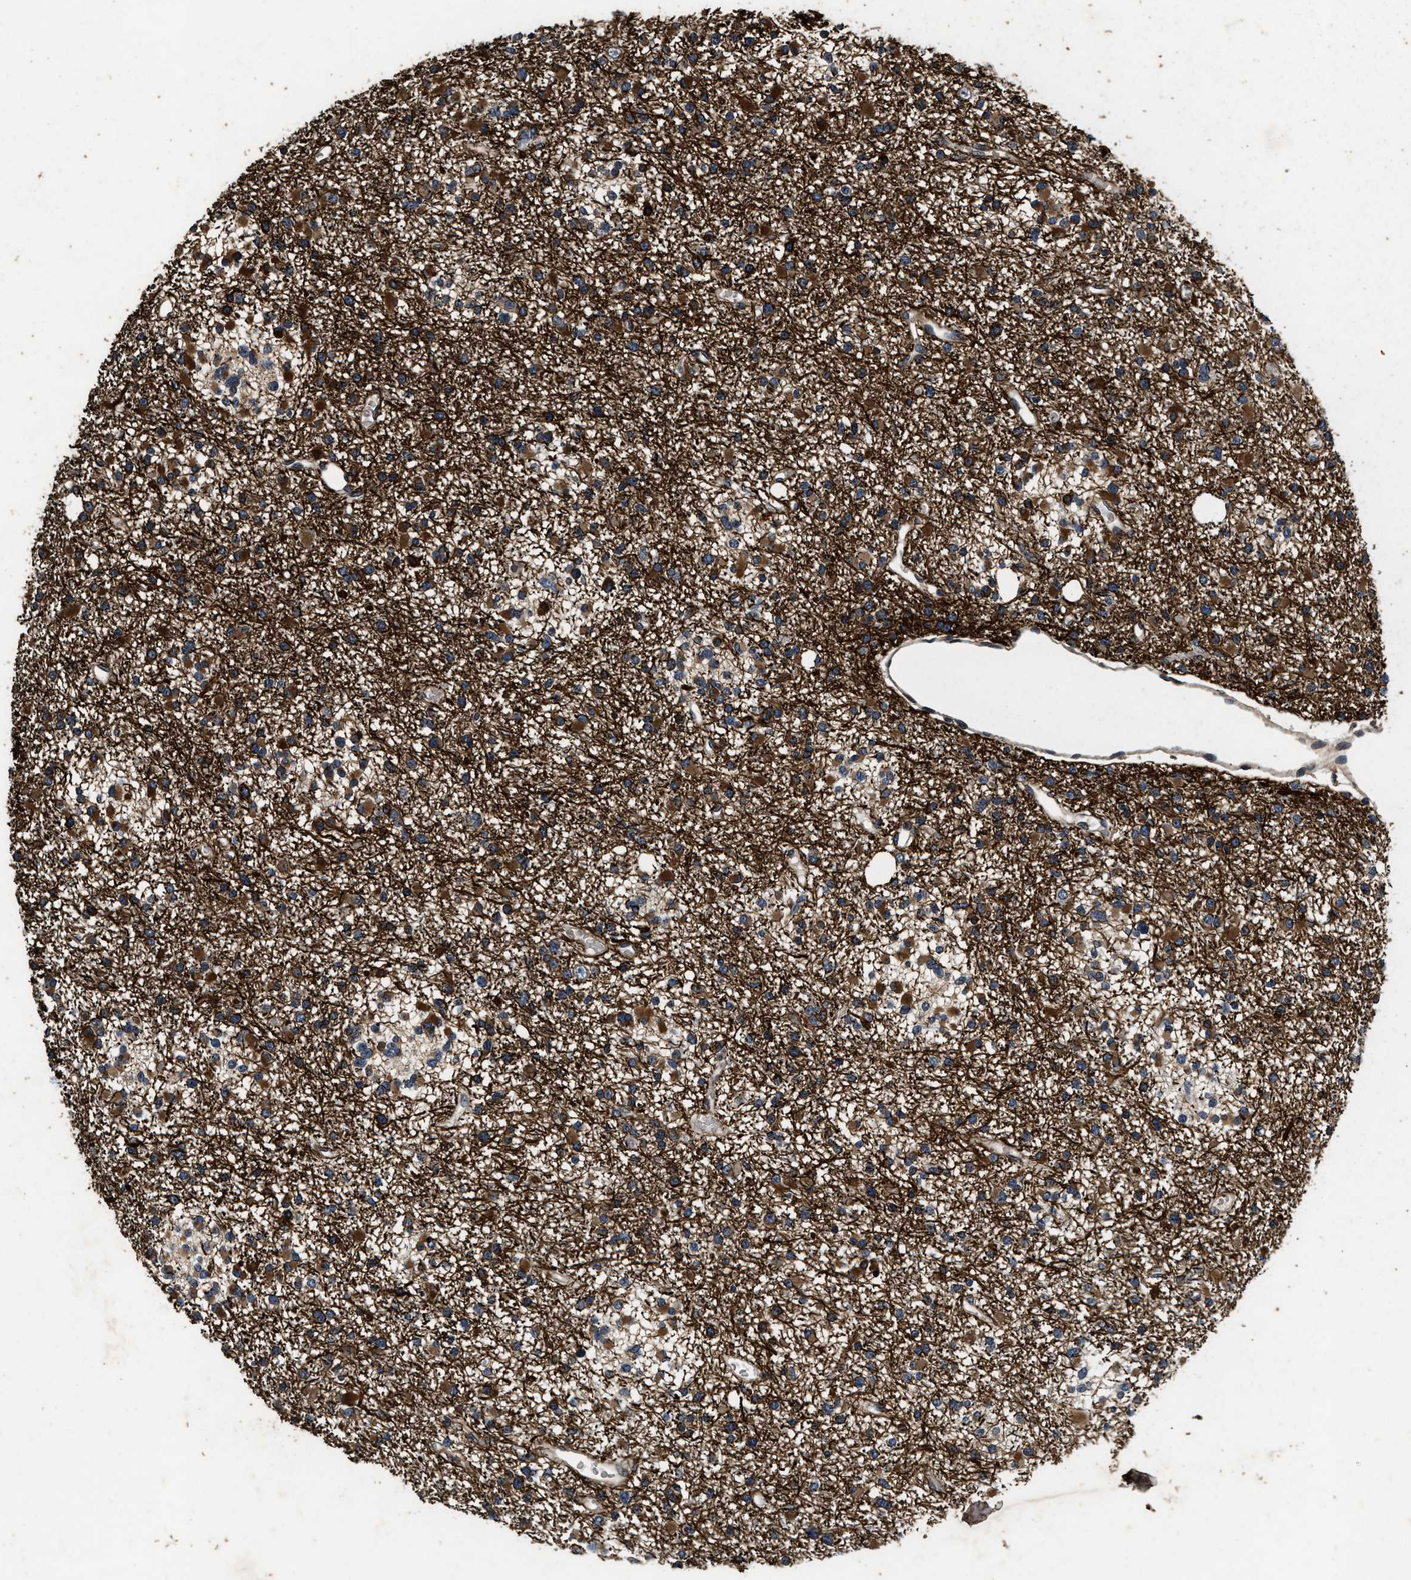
{"staining": {"intensity": "strong", "quantity": "25%-75%", "location": "cytoplasmic/membranous"}, "tissue": "glioma", "cell_type": "Tumor cells", "image_type": "cancer", "snomed": [{"axis": "morphology", "description": "Glioma, malignant, Low grade"}, {"axis": "topography", "description": "Brain"}], "caption": "Malignant glioma (low-grade) stained with immunohistochemistry shows strong cytoplasmic/membranous expression in approximately 25%-75% of tumor cells.", "gene": "ACCS", "patient": {"sex": "female", "age": 22}}